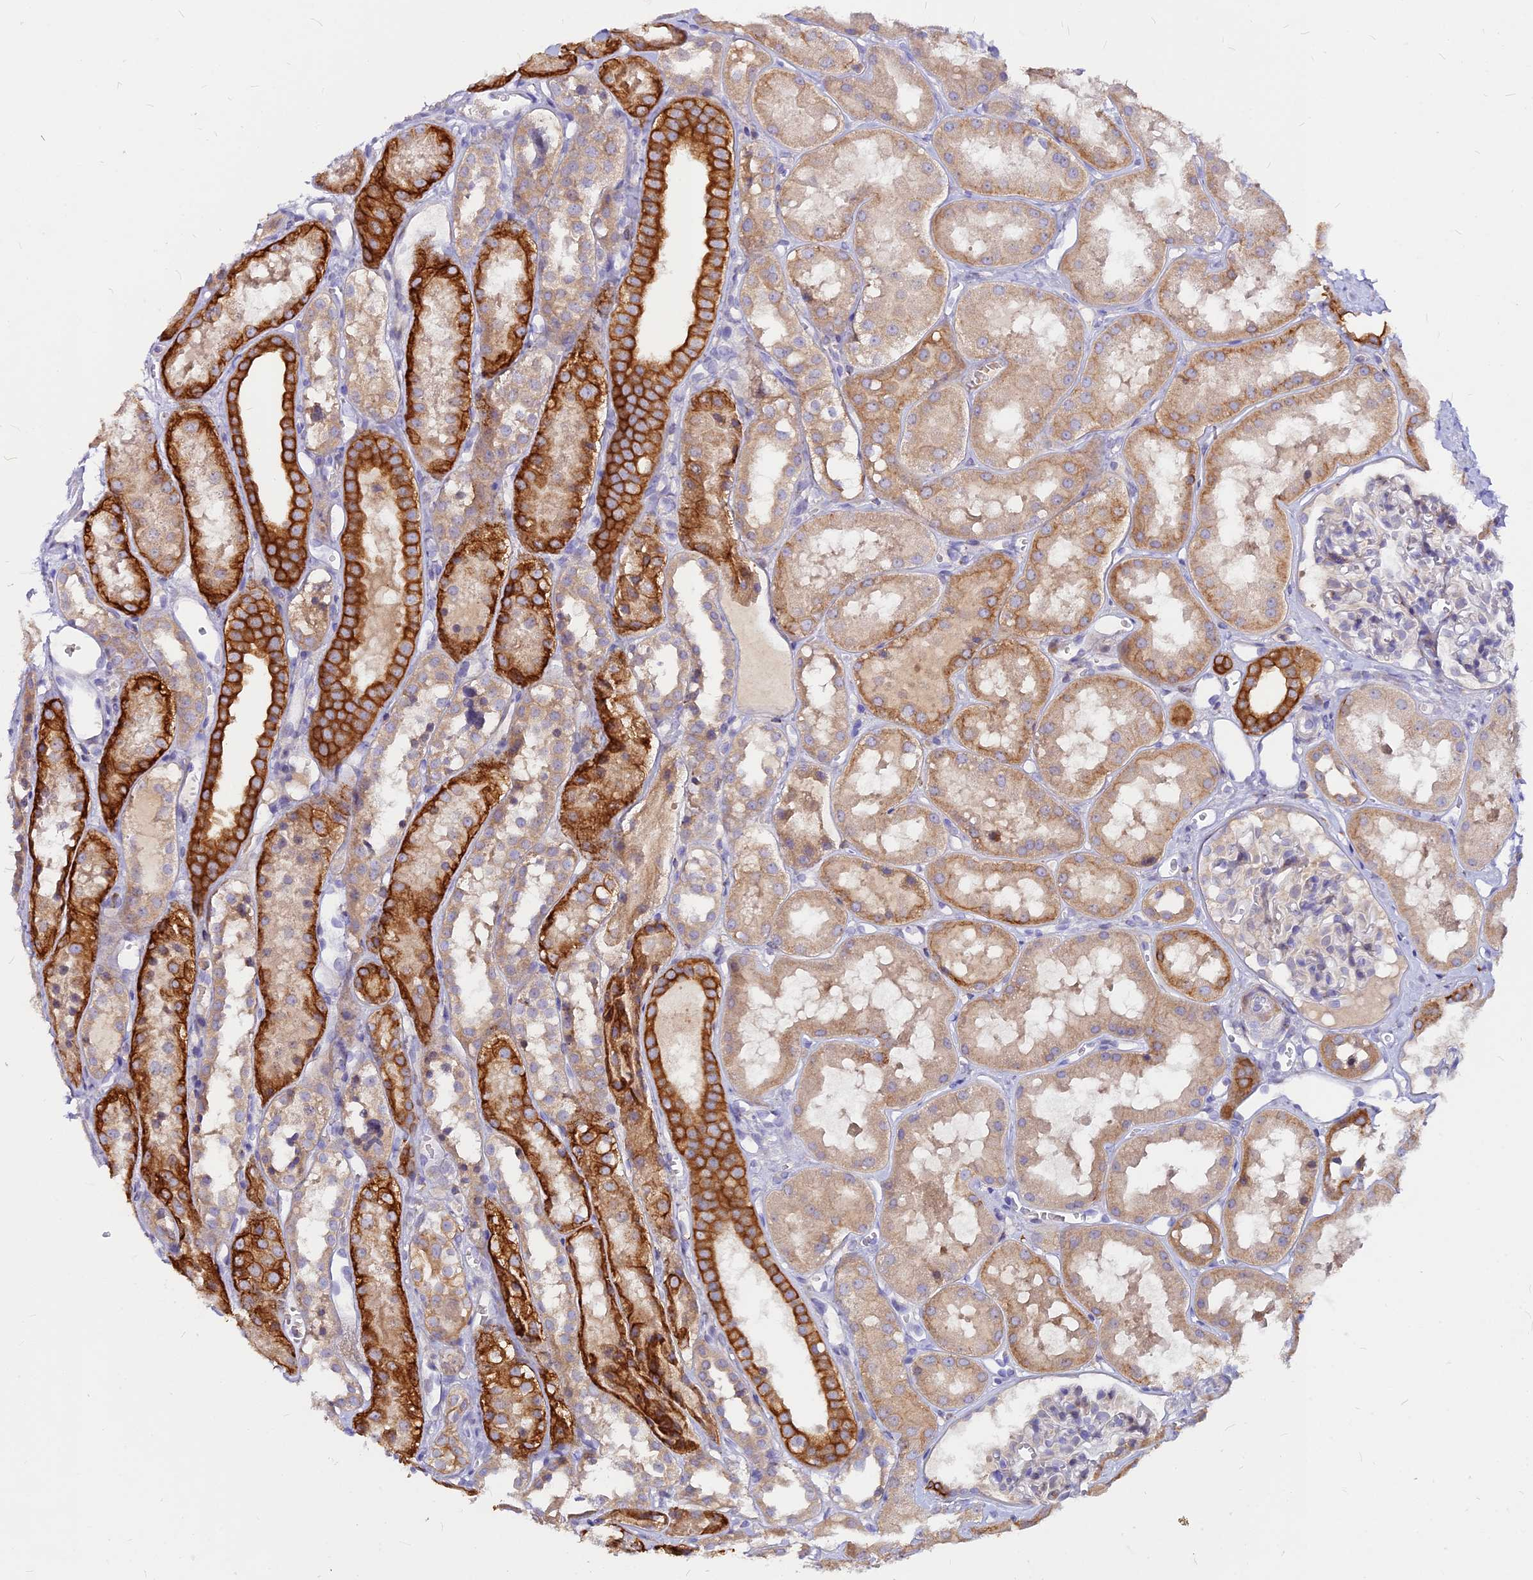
{"staining": {"intensity": "negative", "quantity": "none", "location": "none"}, "tissue": "kidney", "cell_type": "Cells in glomeruli", "image_type": "normal", "snomed": [{"axis": "morphology", "description": "Normal tissue, NOS"}, {"axis": "topography", "description": "Kidney"}], "caption": "IHC micrograph of unremarkable kidney: kidney stained with DAB reveals no significant protein staining in cells in glomeruli. The staining was performed using DAB to visualize the protein expression in brown, while the nuclei were stained in blue with hematoxylin (Magnification: 20x).", "gene": "DENND2D", "patient": {"sex": "male", "age": 16}}